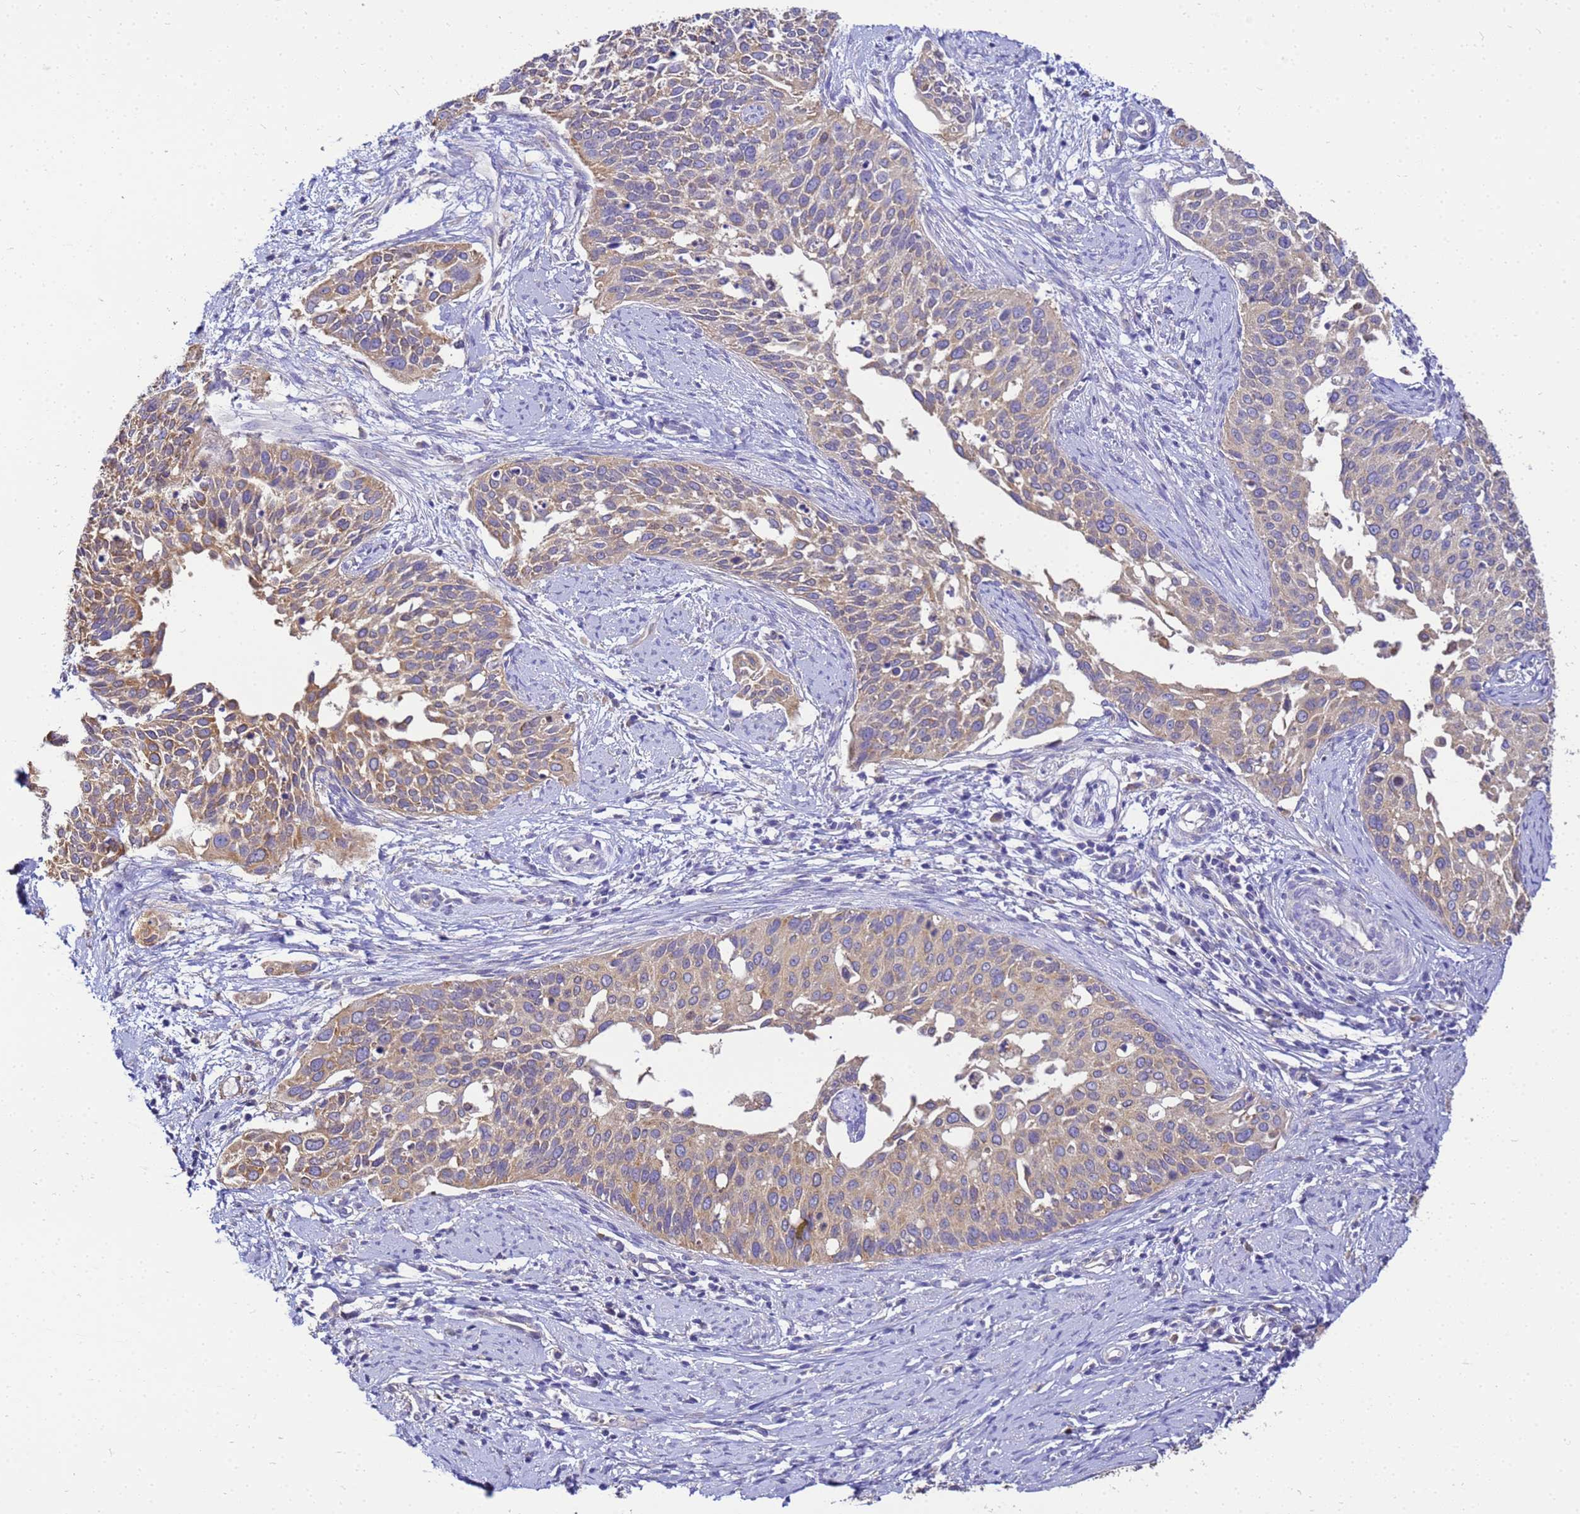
{"staining": {"intensity": "moderate", "quantity": ">75%", "location": "cytoplasmic/membranous"}, "tissue": "cervical cancer", "cell_type": "Tumor cells", "image_type": "cancer", "snomed": [{"axis": "morphology", "description": "Squamous cell carcinoma, NOS"}, {"axis": "topography", "description": "Cervix"}], "caption": "Squamous cell carcinoma (cervical) stained with immunohistochemistry exhibits moderate cytoplasmic/membranous positivity in approximately >75% of tumor cells. The staining was performed using DAB (3,3'-diaminobenzidine) to visualize the protein expression in brown, while the nuclei were stained in blue with hematoxylin (Magnification: 20x).", "gene": "NARS1", "patient": {"sex": "female", "age": 44}}